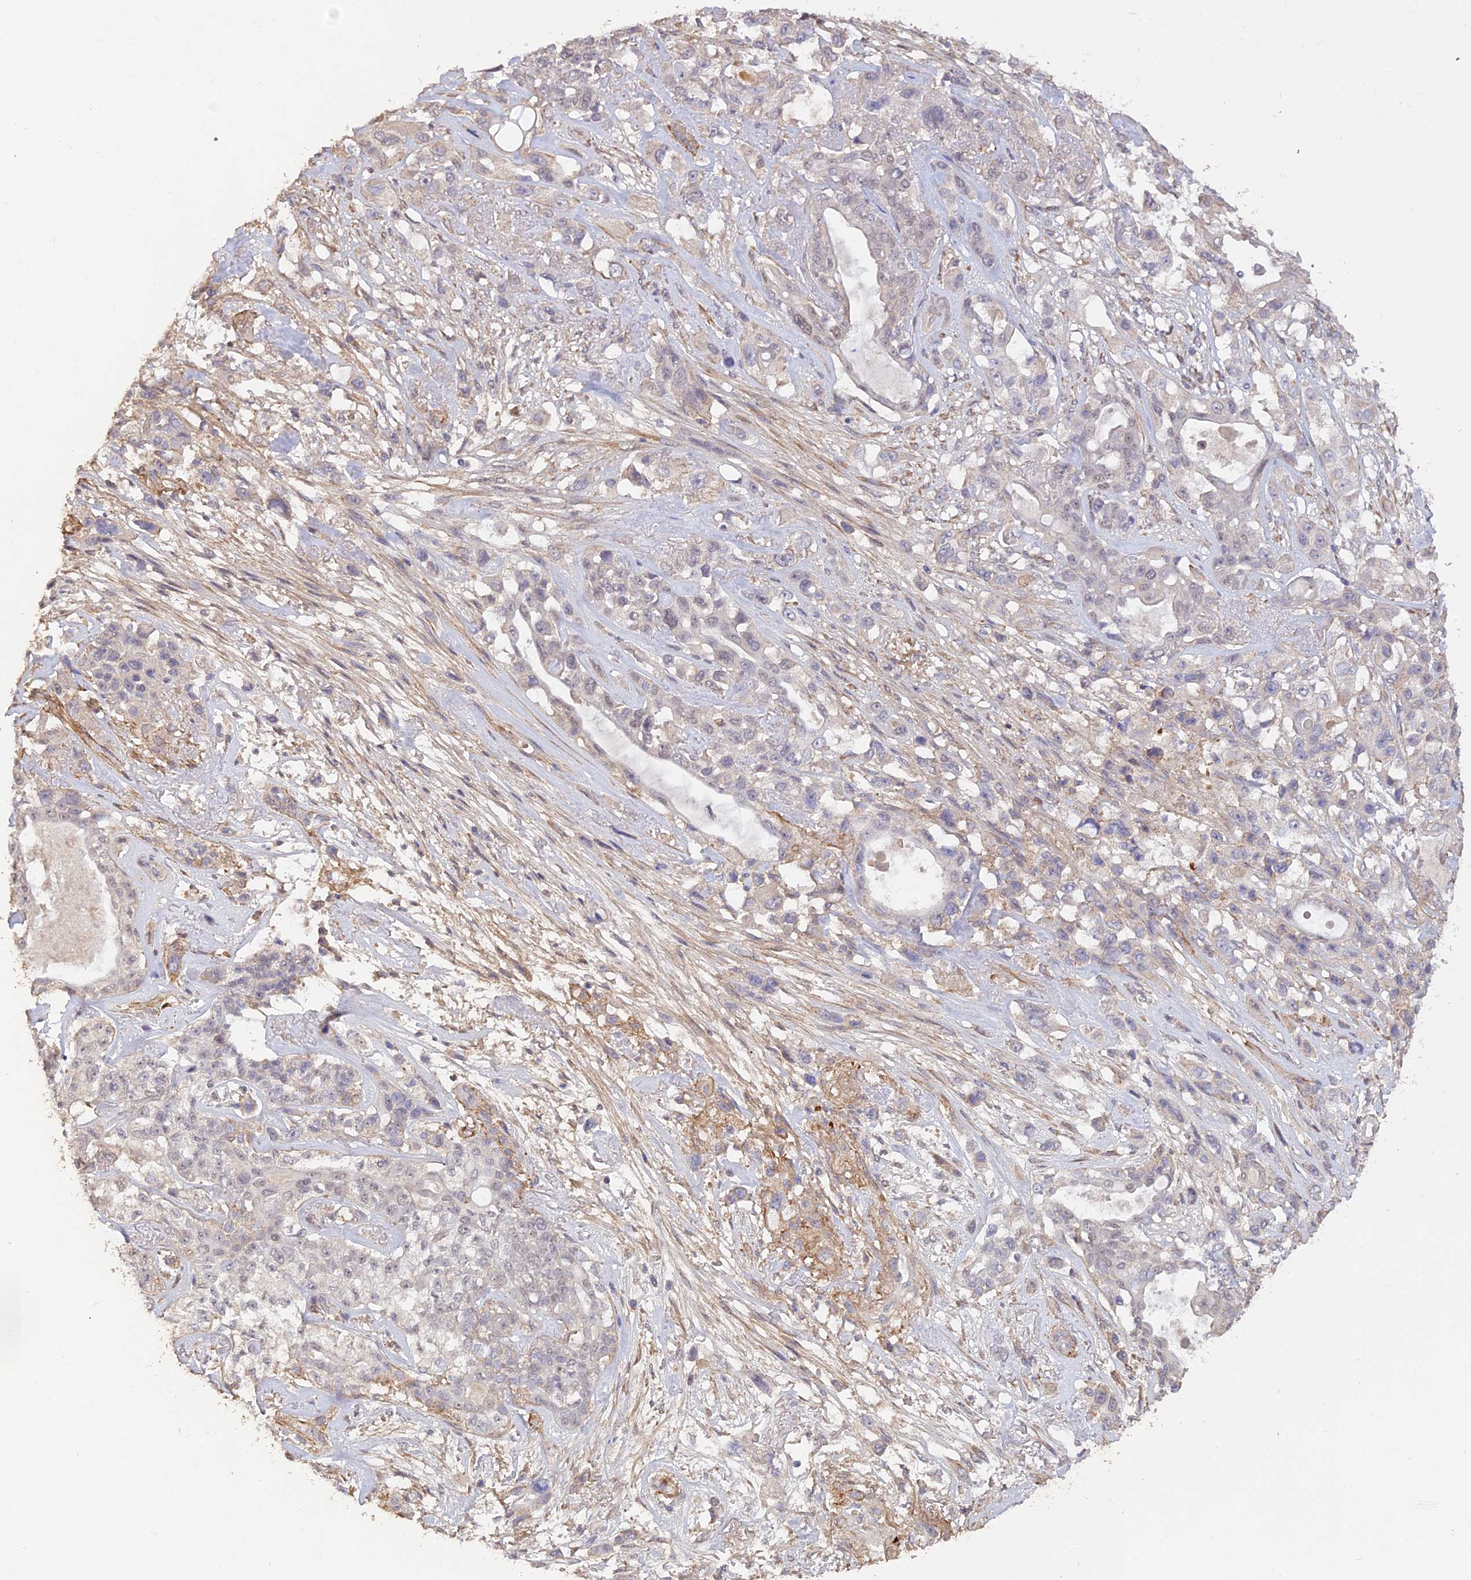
{"staining": {"intensity": "negative", "quantity": "none", "location": "none"}, "tissue": "lung cancer", "cell_type": "Tumor cells", "image_type": "cancer", "snomed": [{"axis": "morphology", "description": "Squamous cell carcinoma, NOS"}, {"axis": "topography", "description": "Lung"}], "caption": "Squamous cell carcinoma (lung) was stained to show a protein in brown. There is no significant expression in tumor cells.", "gene": "PAGR1", "patient": {"sex": "female", "age": 70}}